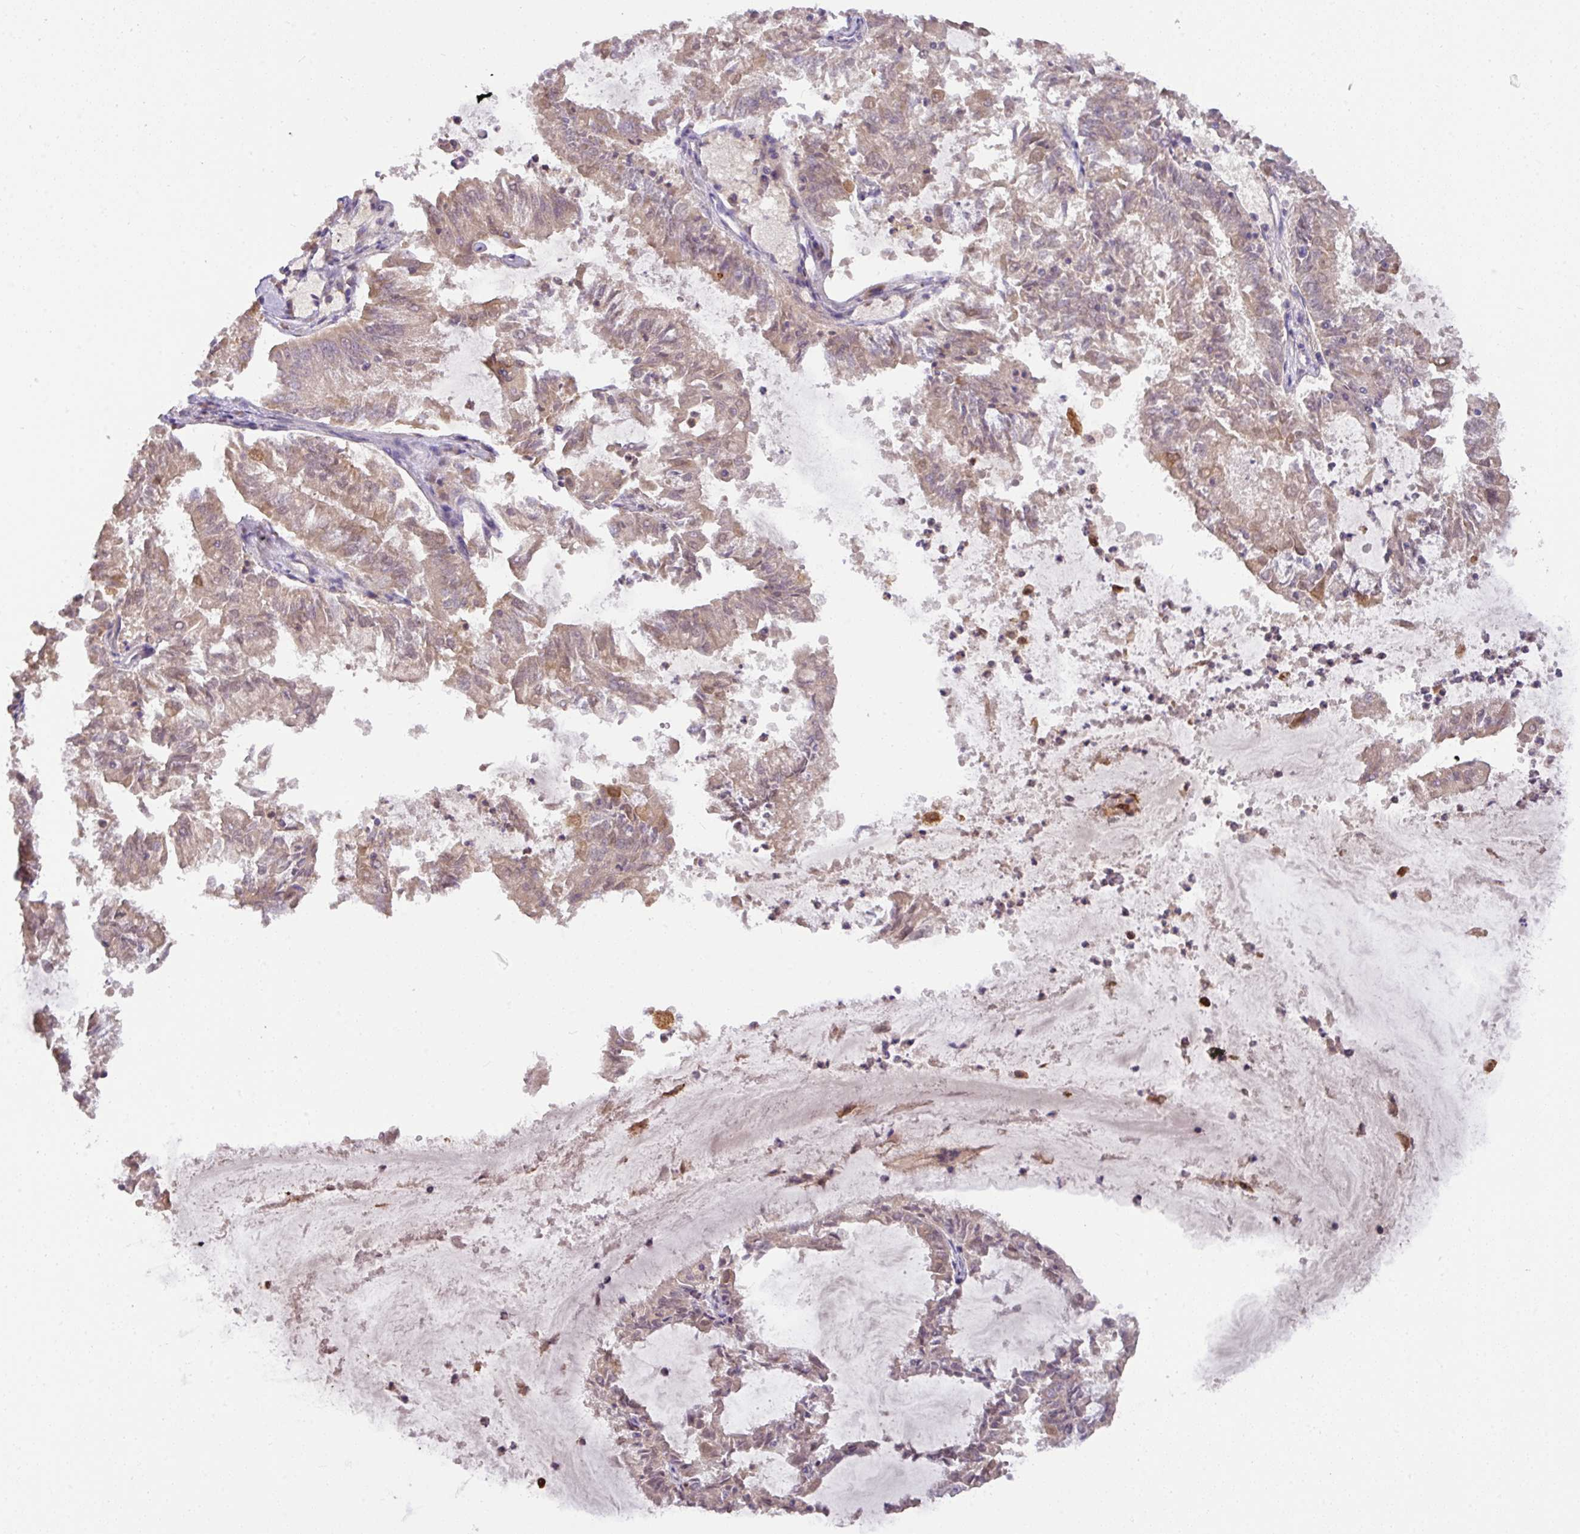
{"staining": {"intensity": "weak", "quantity": "25%-75%", "location": "cytoplasmic/membranous"}, "tissue": "endometrial cancer", "cell_type": "Tumor cells", "image_type": "cancer", "snomed": [{"axis": "morphology", "description": "Adenocarcinoma, NOS"}, {"axis": "topography", "description": "Endometrium"}], "caption": "Endometrial cancer (adenocarcinoma) tissue demonstrates weak cytoplasmic/membranous staining in approximately 25%-75% of tumor cells, visualized by immunohistochemistry. (DAB = brown stain, brightfield microscopy at high magnification).", "gene": "GCNT7", "patient": {"sex": "female", "age": 57}}